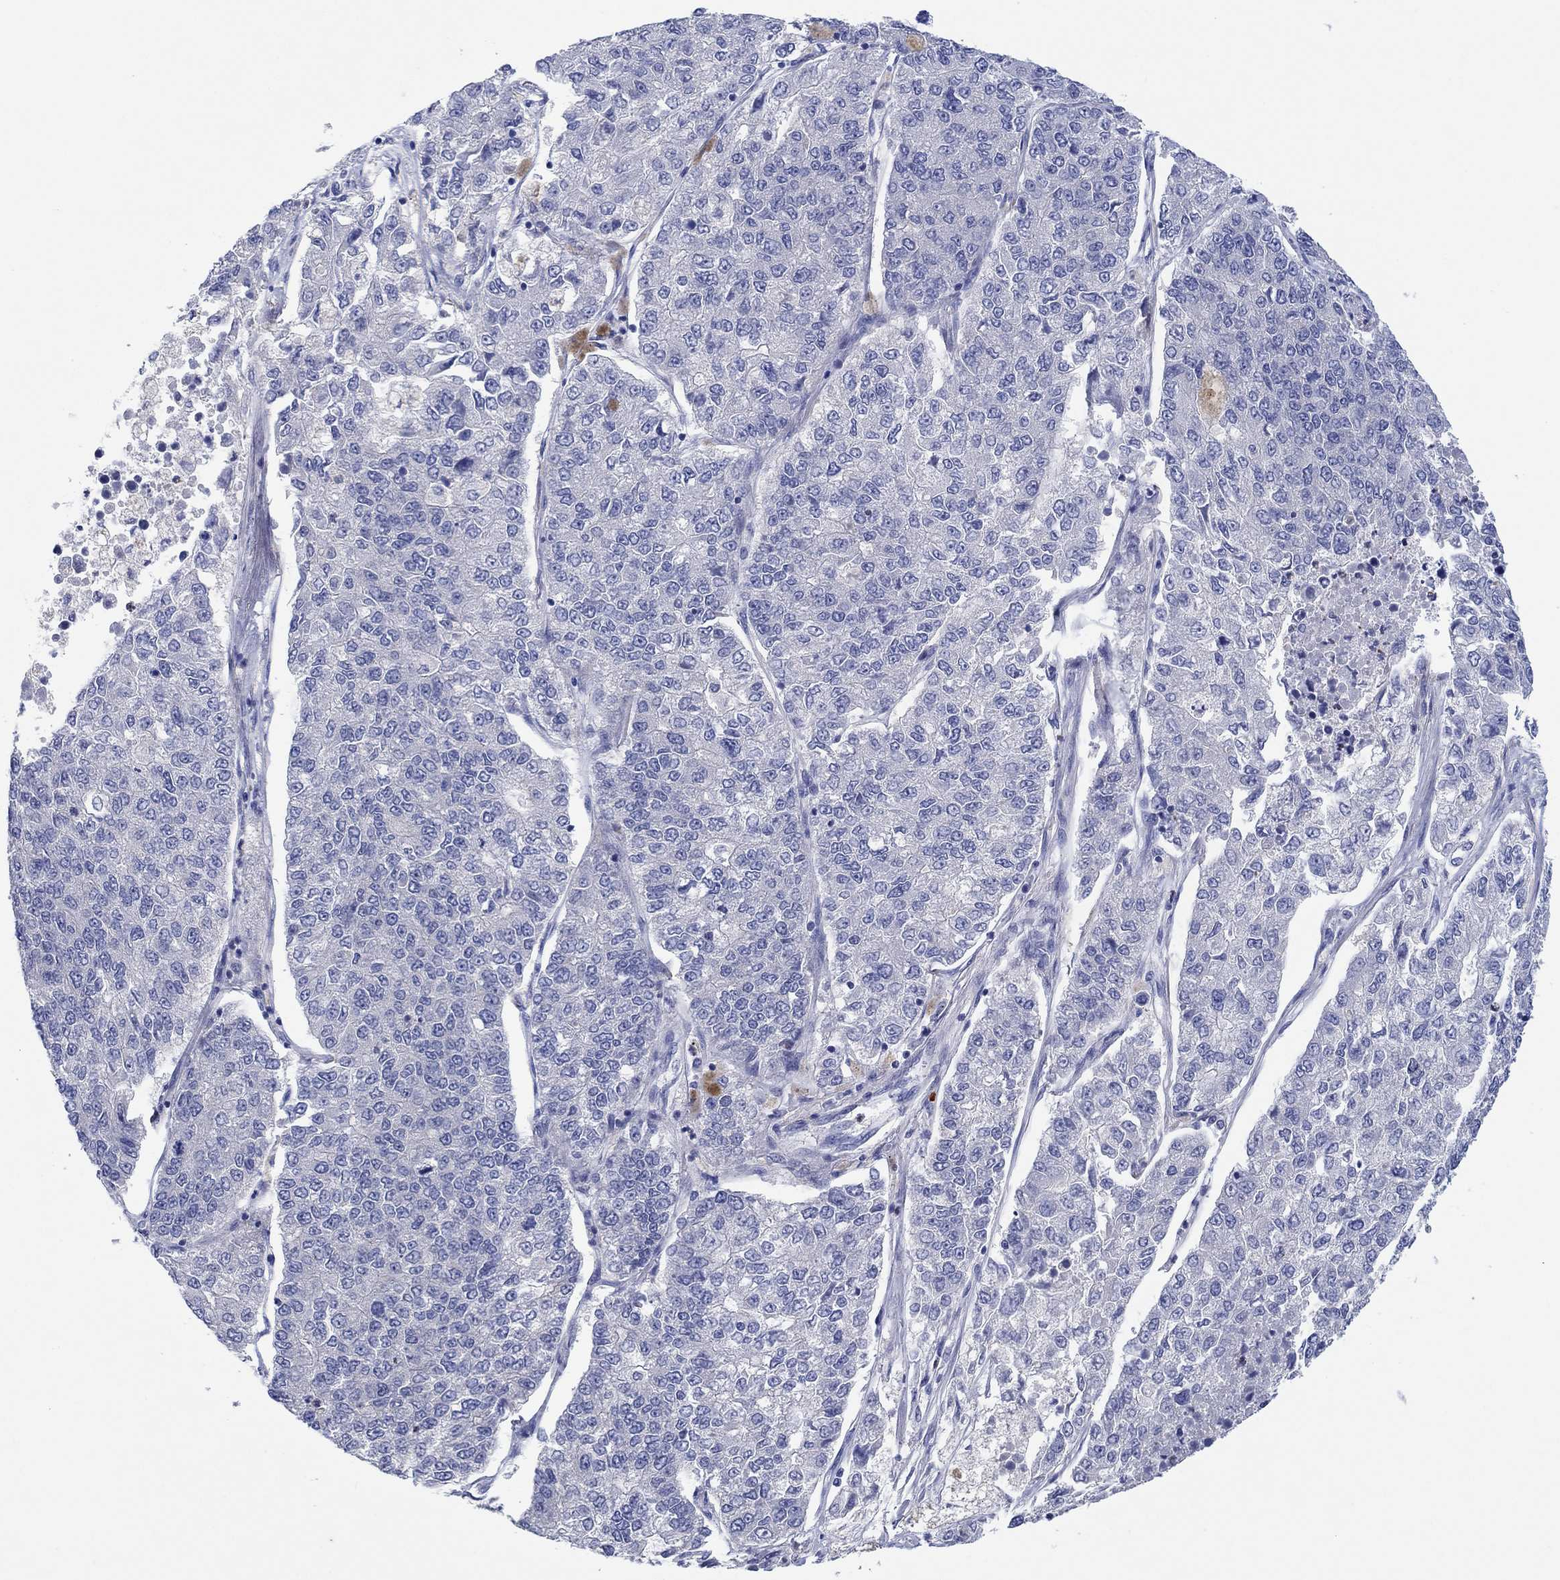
{"staining": {"intensity": "negative", "quantity": "none", "location": "none"}, "tissue": "lung cancer", "cell_type": "Tumor cells", "image_type": "cancer", "snomed": [{"axis": "morphology", "description": "Adenocarcinoma, NOS"}, {"axis": "topography", "description": "Lung"}], "caption": "A micrograph of human lung cancer (adenocarcinoma) is negative for staining in tumor cells.", "gene": "HDC", "patient": {"sex": "male", "age": 49}}